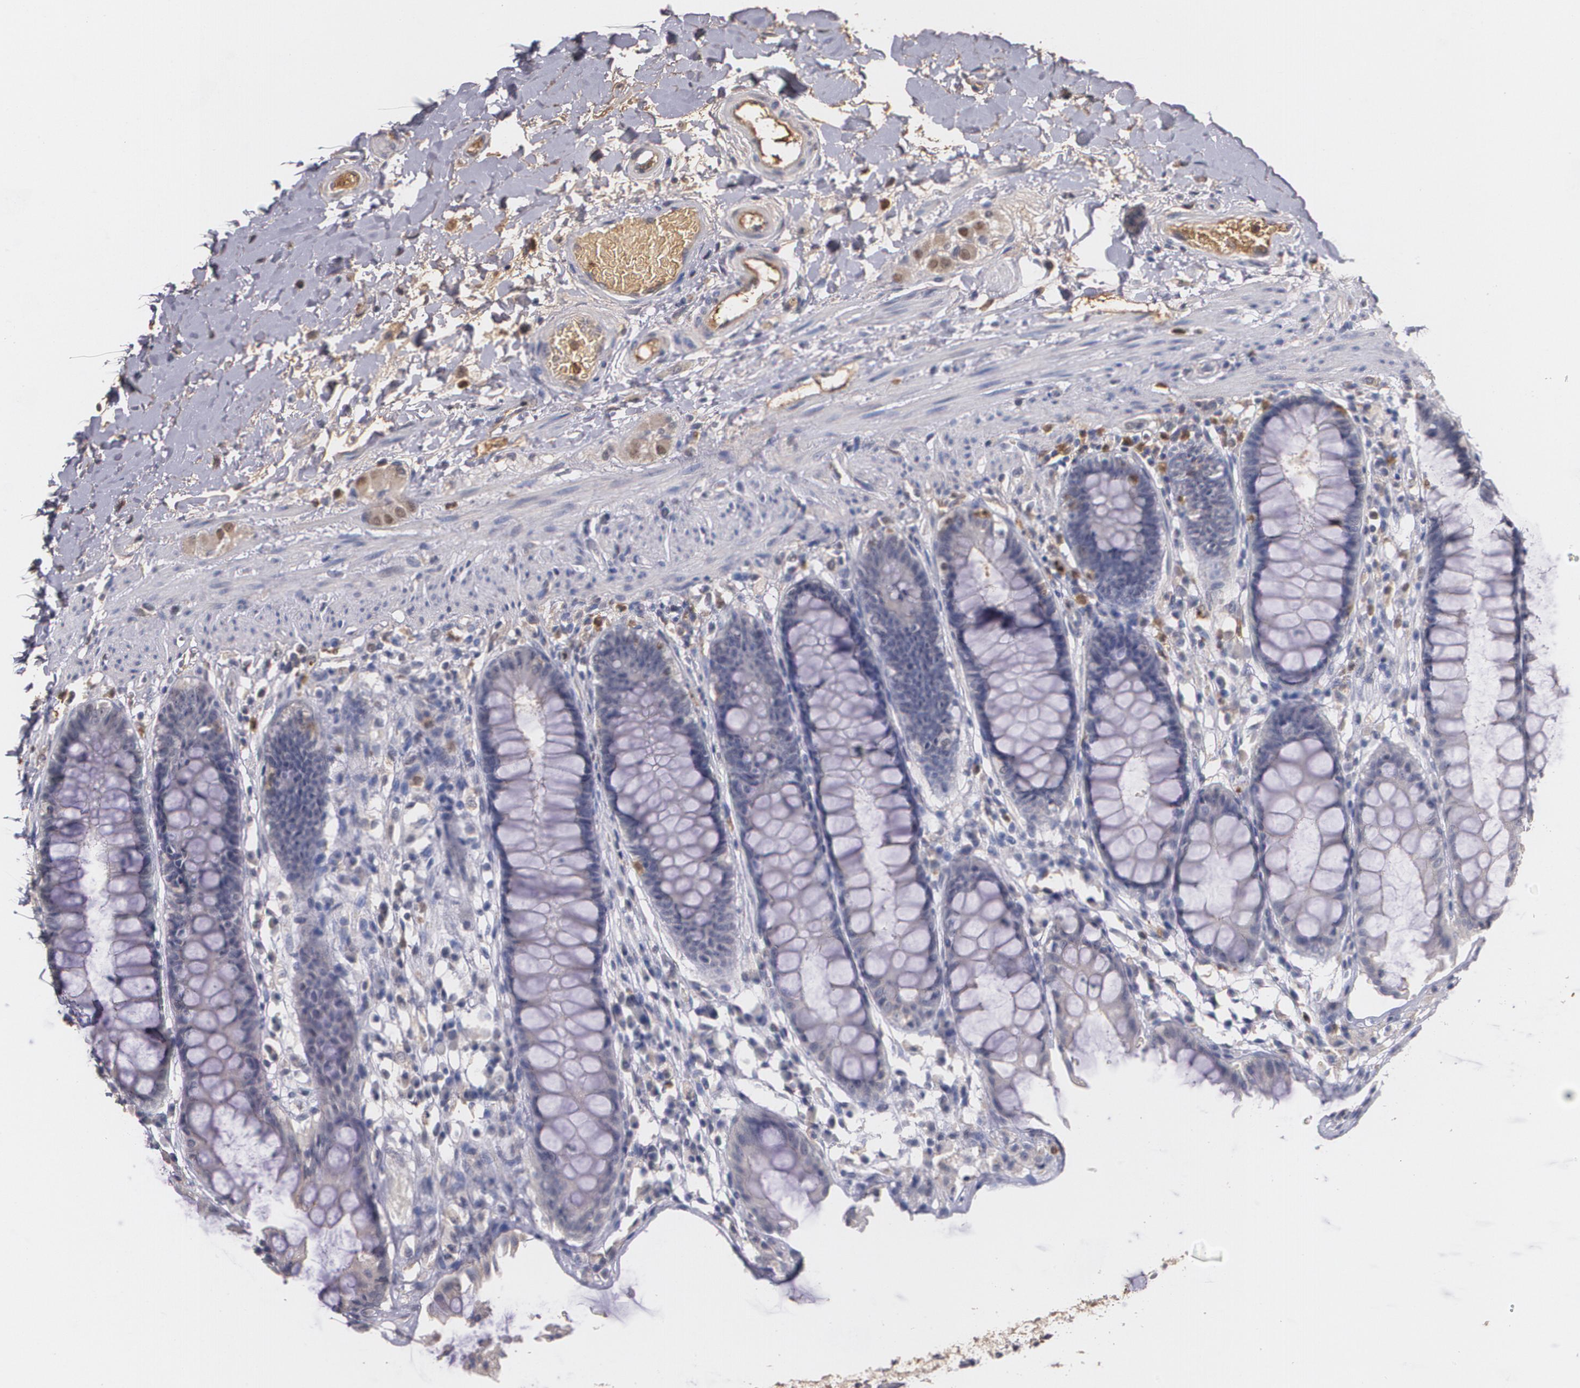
{"staining": {"intensity": "negative", "quantity": "none", "location": "none"}, "tissue": "rectum", "cell_type": "Glandular cells", "image_type": "normal", "snomed": [{"axis": "morphology", "description": "Normal tissue, NOS"}, {"axis": "topography", "description": "Rectum"}], "caption": "Immunohistochemistry (IHC) micrograph of benign rectum: human rectum stained with DAB (3,3'-diaminobenzidine) exhibits no significant protein expression in glandular cells. (DAB (3,3'-diaminobenzidine) immunohistochemistry (IHC) visualized using brightfield microscopy, high magnification).", "gene": "PTS", "patient": {"sex": "female", "age": 46}}